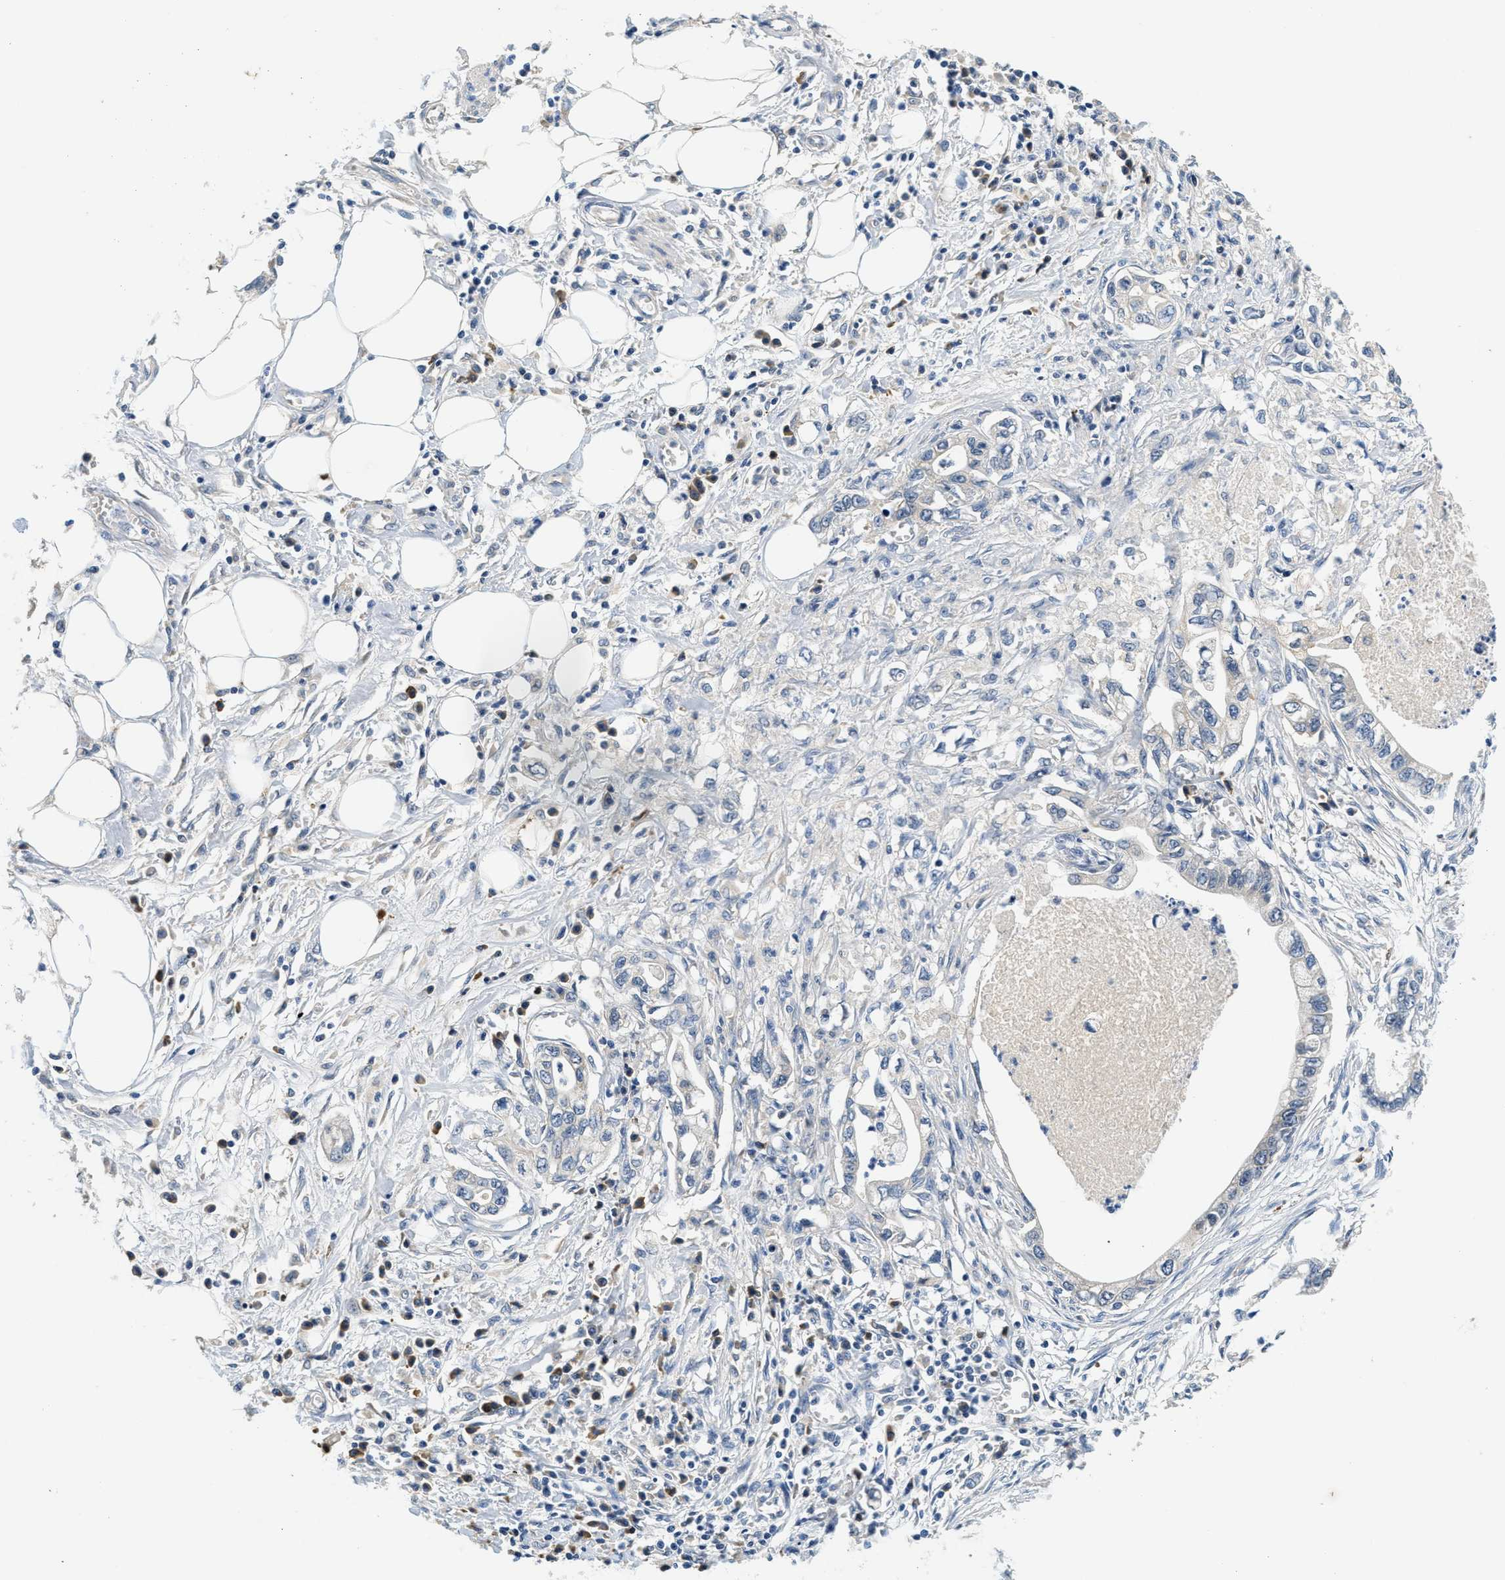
{"staining": {"intensity": "negative", "quantity": "none", "location": "none"}, "tissue": "pancreatic cancer", "cell_type": "Tumor cells", "image_type": "cancer", "snomed": [{"axis": "morphology", "description": "Adenocarcinoma, NOS"}, {"axis": "topography", "description": "Pancreas"}], "caption": "An image of adenocarcinoma (pancreatic) stained for a protein shows no brown staining in tumor cells. (DAB immunohistochemistry, high magnification).", "gene": "ALDH3A2", "patient": {"sex": "male", "age": 56}}